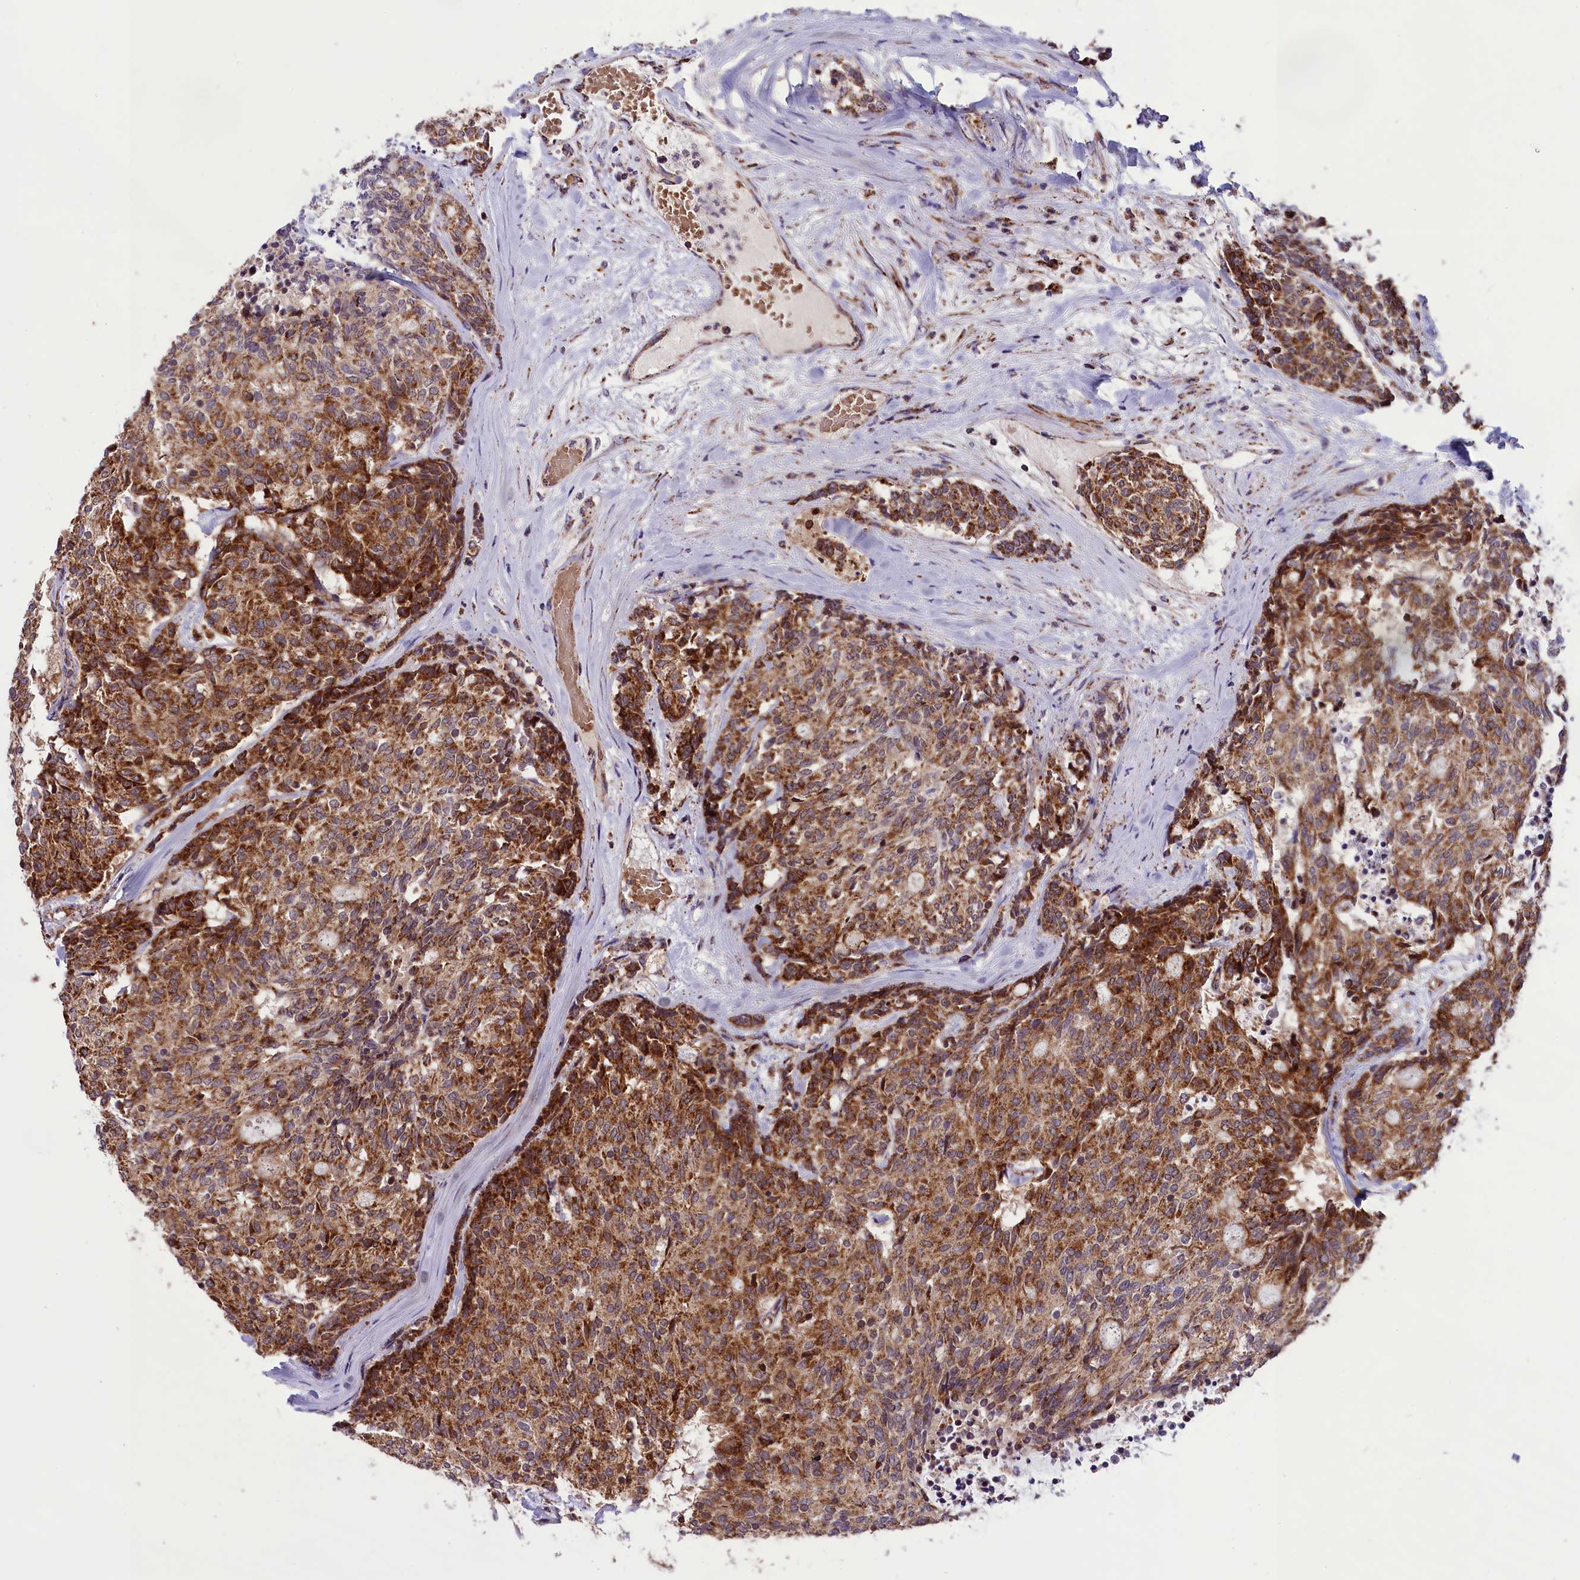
{"staining": {"intensity": "strong", "quantity": "25%-75%", "location": "cytoplasmic/membranous"}, "tissue": "carcinoid", "cell_type": "Tumor cells", "image_type": "cancer", "snomed": [{"axis": "morphology", "description": "Carcinoid, malignant, NOS"}, {"axis": "topography", "description": "Pancreas"}], "caption": "A brown stain shows strong cytoplasmic/membranous staining of a protein in carcinoid (malignant) tumor cells.", "gene": "NDUFS5", "patient": {"sex": "female", "age": 54}}